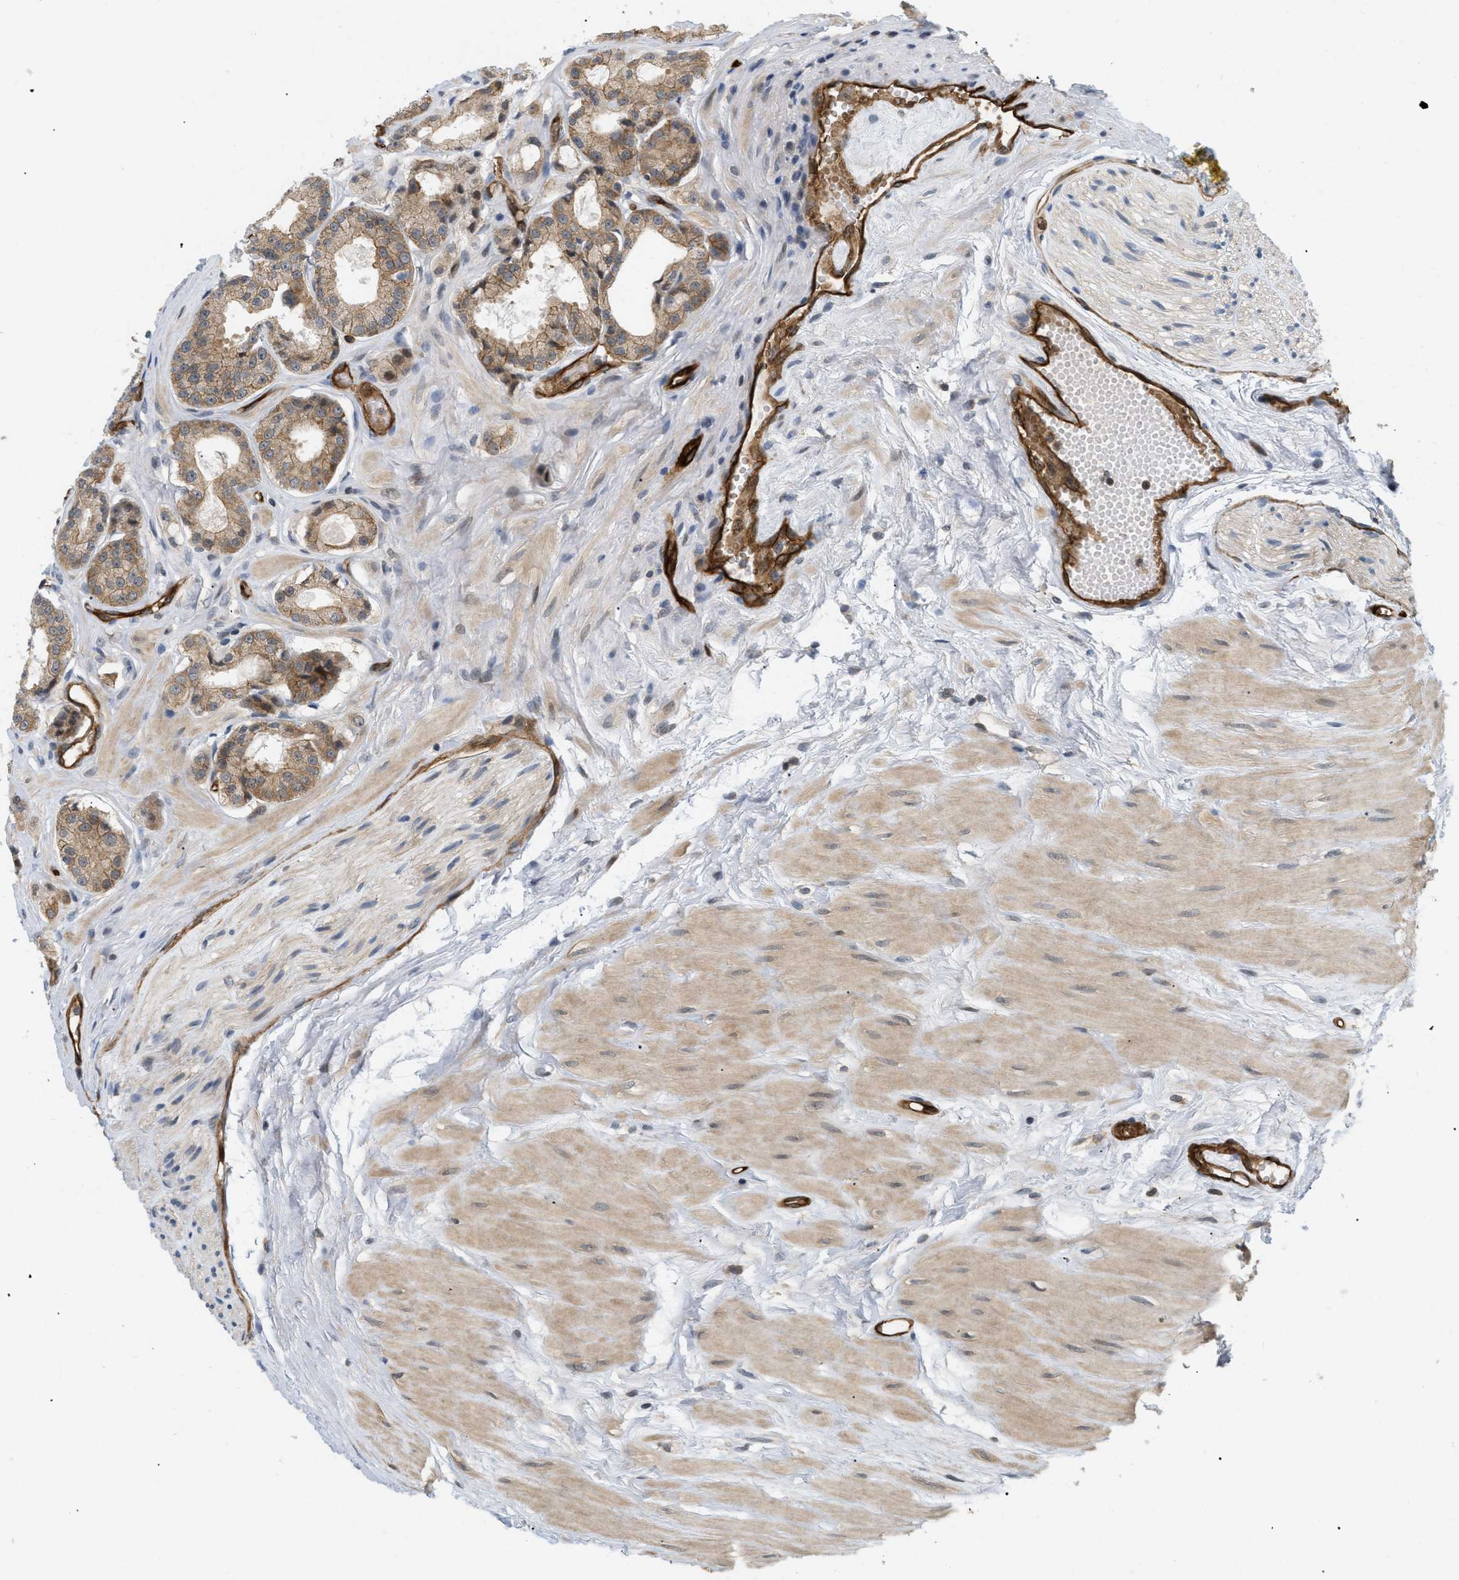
{"staining": {"intensity": "moderate", "quantity": ">75%", "location": "cytoplasmic/membranous"}, "tissue": "prostate cancer", "cell_type": "Tumor cells", "image_type": "cancer", "snomed": [{"axis": "morphology", "description": "Adenocarcinoma, Low grade"}, {"axis": "topography", "description": "Prostate"}], "caption": "Human prostate low-grade adenocarcinoma stained with a brown dye demonstrates moderate cytoplasmic/membranous positive staining in about >75% of tumor cells.", "gene": "PALMD", "patient": {"sex": "male", "age": 57}}